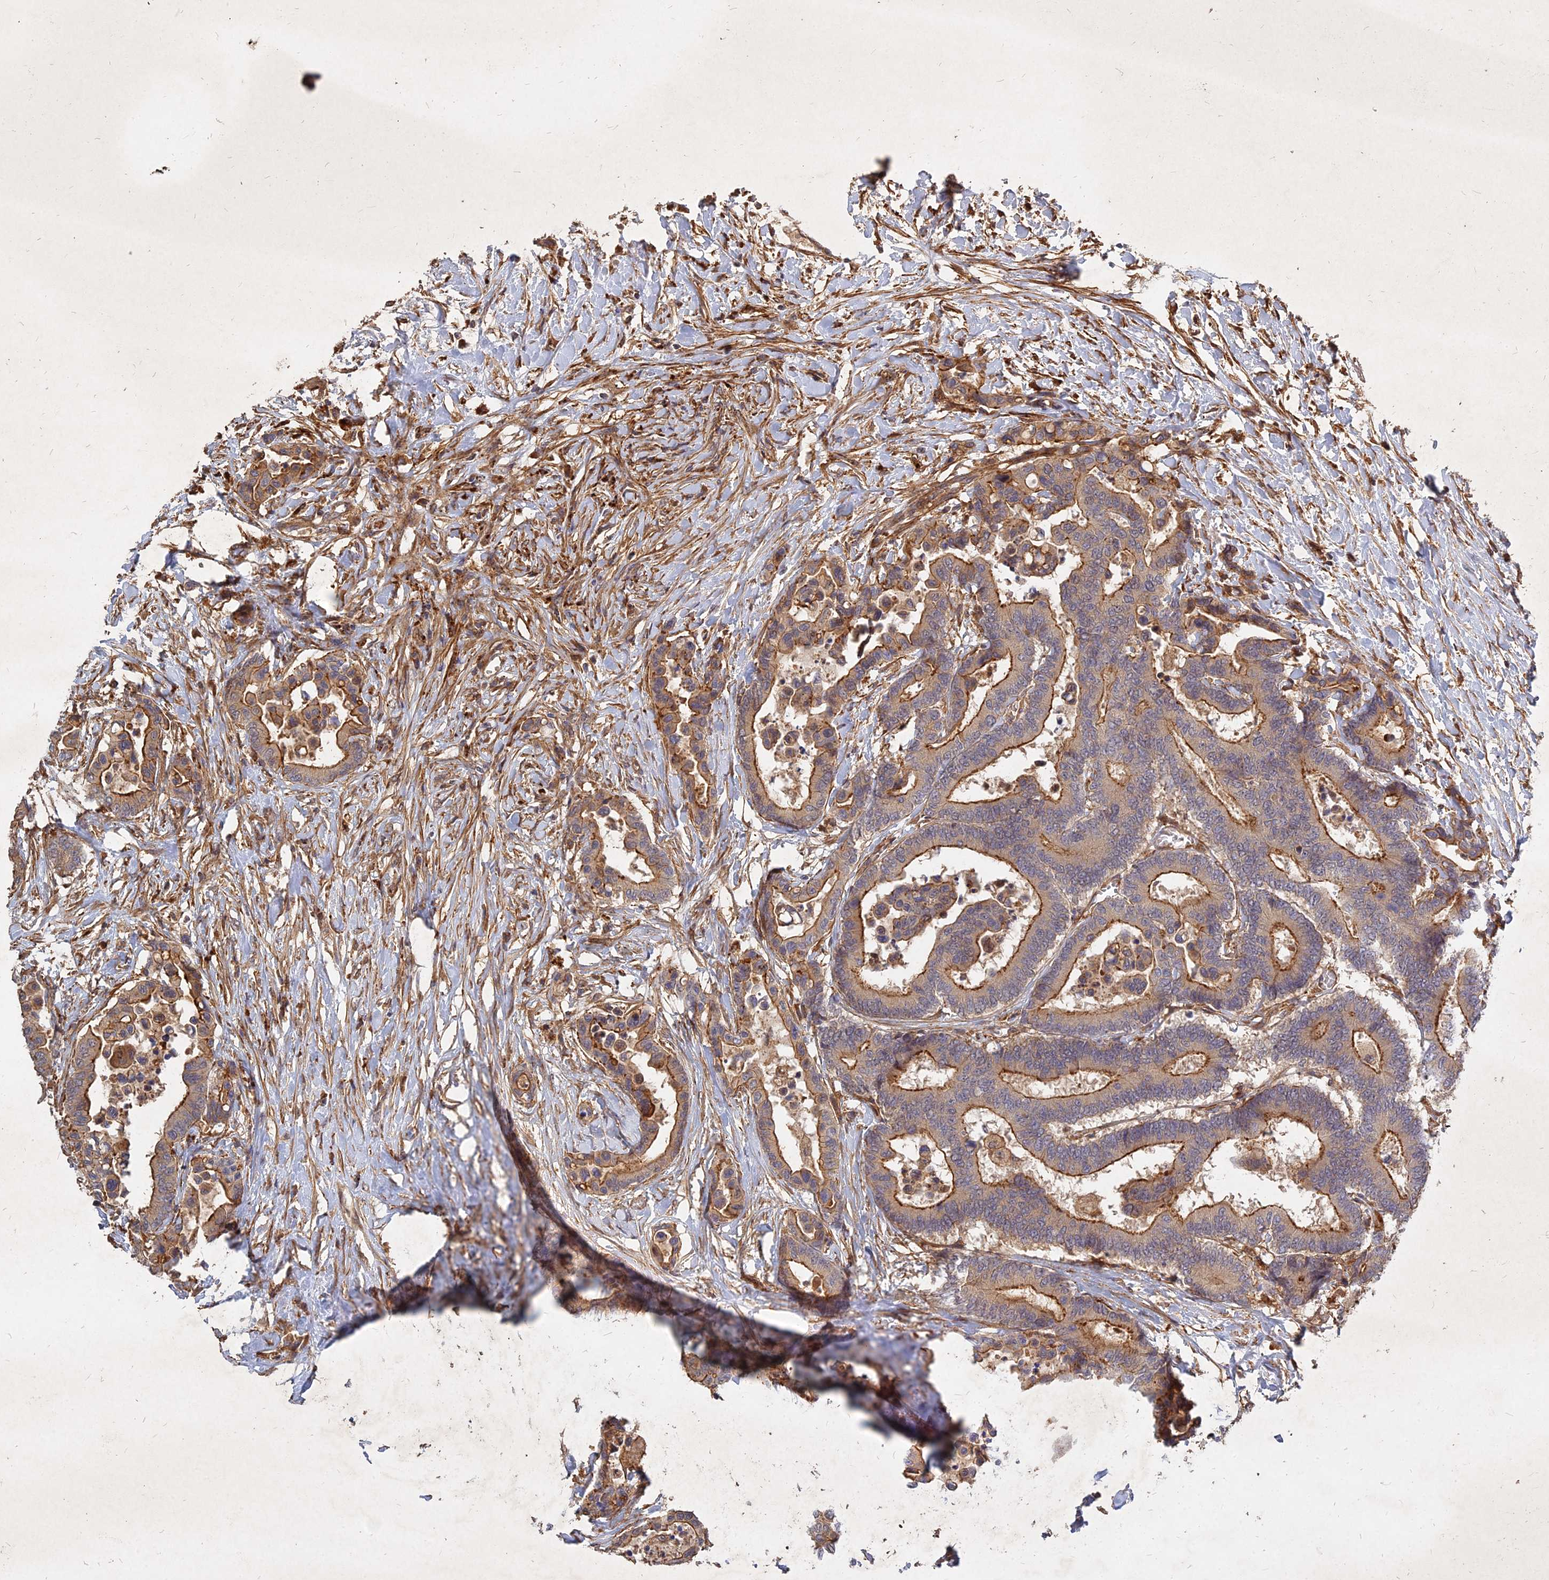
{"staining": {"intensity": "moderate", "quantity": ">75%", "location": "cytoplasmic/membranous"}, "tissue": "colorectal cancer", "cell_type": "Tumor cells", "image_type": "cancer", "snomed": [{"axis": "morphology", "description": "Normal tissue, NOS"}, {"axis": "morphology", "description": "Adenocarcinoma, NOS"}, {"axis": "topography", "description": "Colon"}], "caption": "Immunohistochemical staining of human colorectal cancer demonstrates medium levels of moderate cytoplasmic/membranous positivity in about >75% of tumor cells. Using DAB (brown) and hematoxylin (blue) stains, captured at high magnification using brightfield microscopy.", "gene": "UBE2W", "patient": {"sex": "male", "age": 82}}